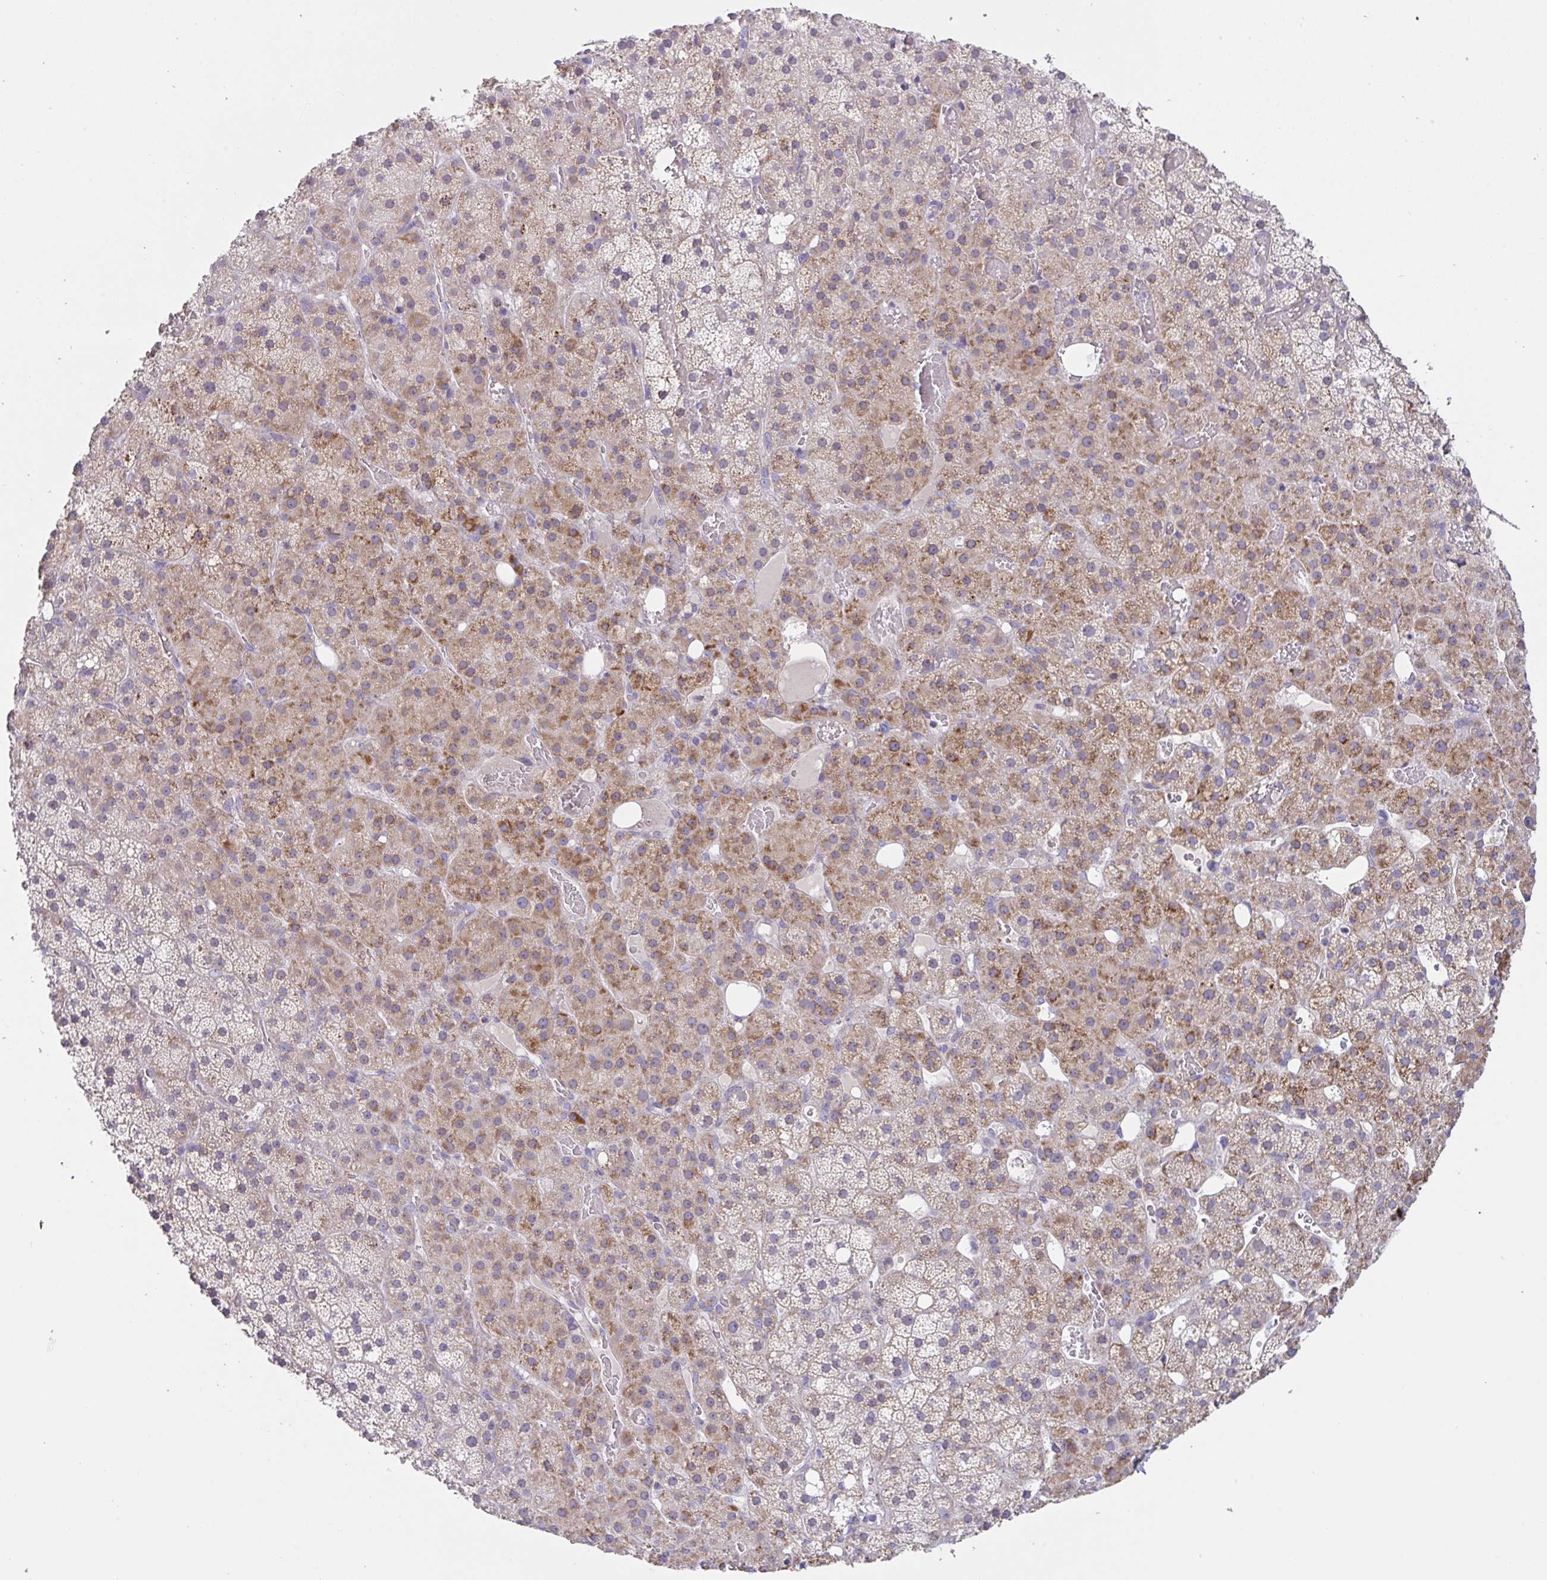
{"staining": {"intensity": "moderate", "quantity": ">75%", "location": "cytoplasmic/membranous"}, "tissue": "adrenal gland", "cell_type": "Glandular cells", "image_type": "normal", "snomed": [{"axis": "morphology", "description": "Normal tissue, NOS"}, {"axis": "topography", "description": "Adrenal gland"}], "caption": "Normal adrenal gland demonstrates moderate cytoplasmic/membranous expression in approximately >75% of glandular cells, visualized by immunohistochemistry.", "gene": "DOK7", "patient": {"sex": "male", "age": 53}}